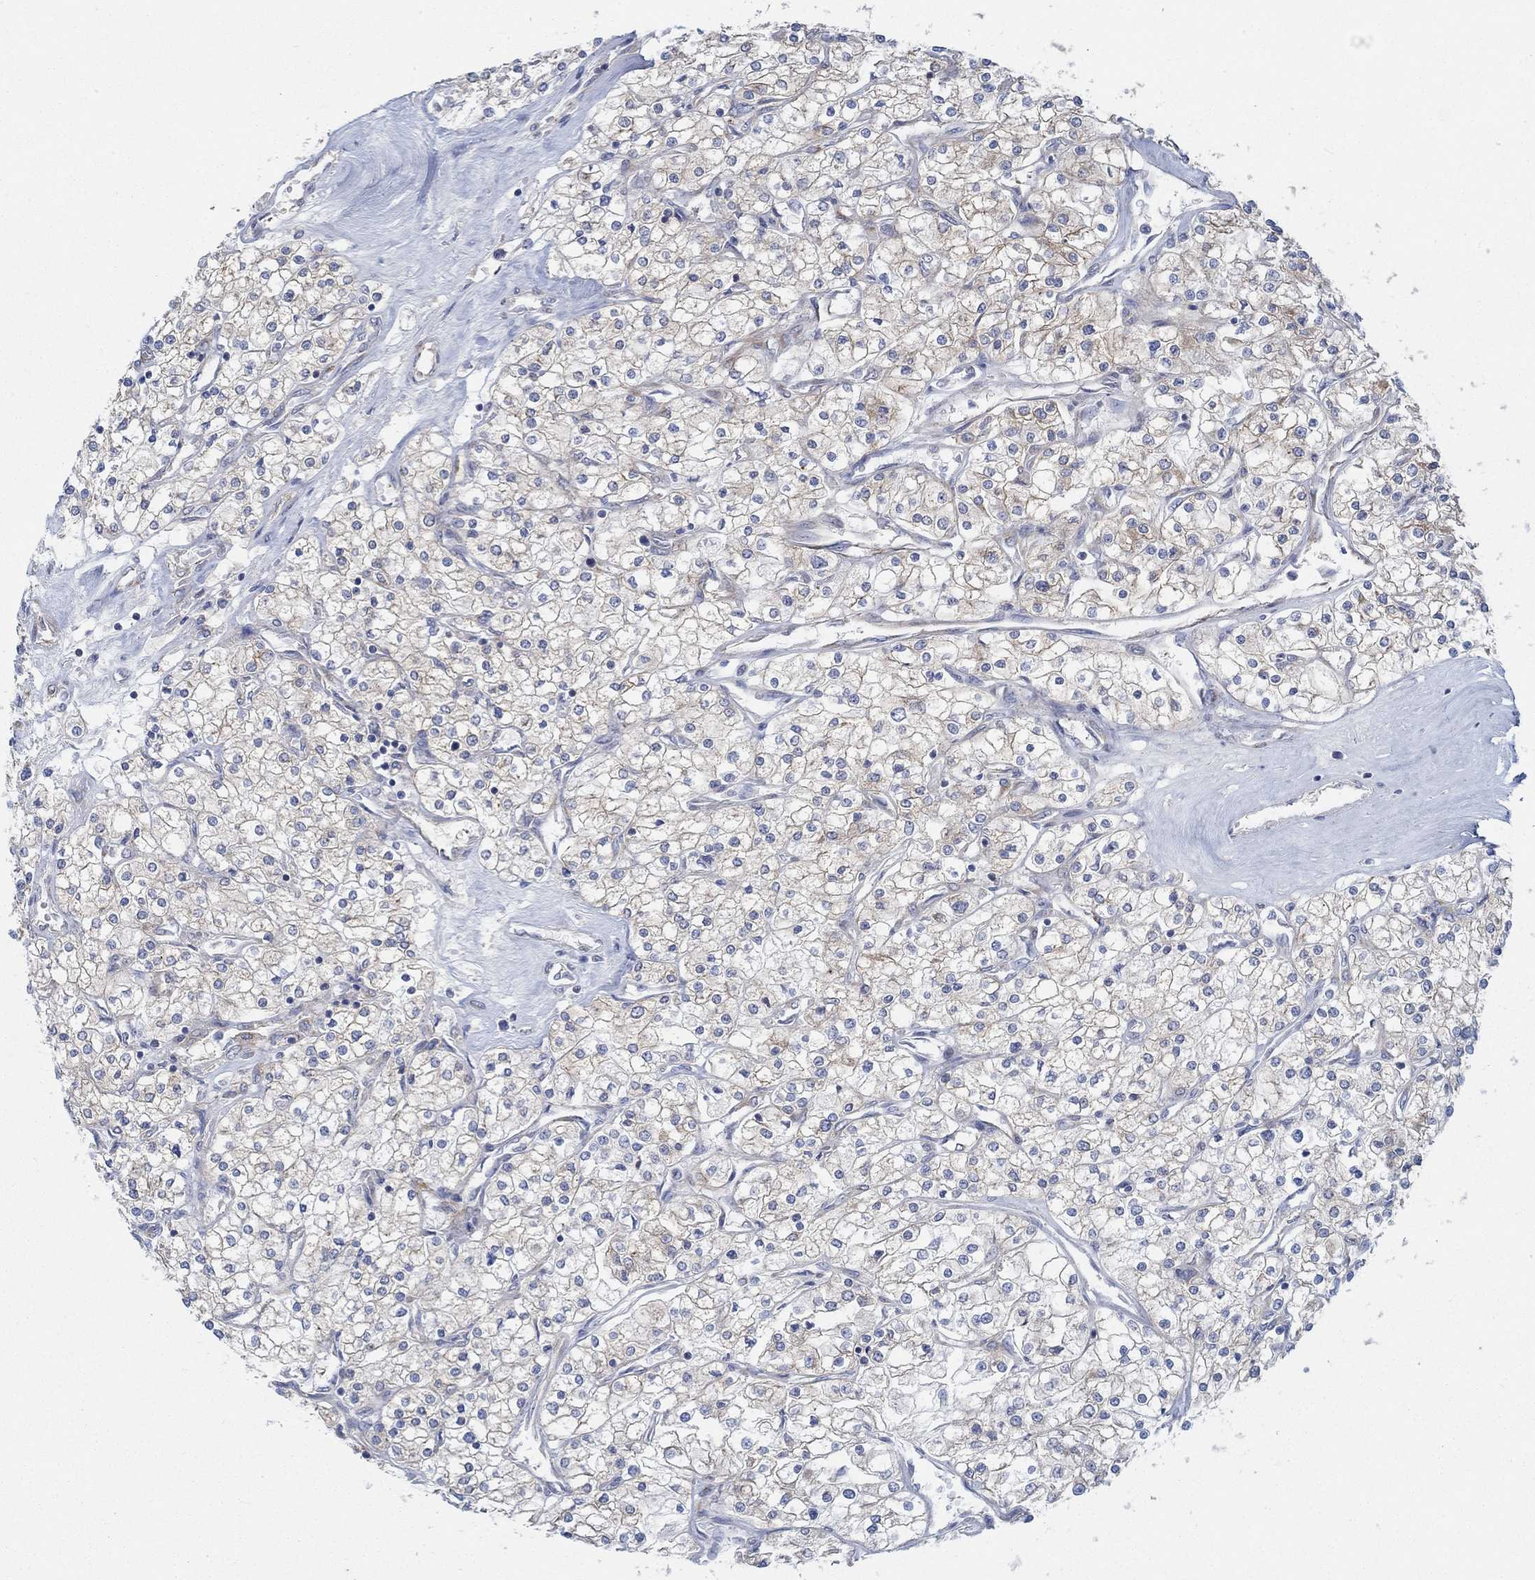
{"staining": {"intensity": "moderate", "quantity": "25%-75%", "location": "cytoplasmic/membranous"}, "tissue": "renal cancer", "cell_type": "Tumor cells", "image_type": "cancer", "snomed": [{"axis": "morphology", "description": "Adenocarcinoma, NOS"}, {"axis": "topography", "description": "Kidney"}], "caption": "This image demonstrates immunohistochemistry (IHC) staining of renal cancer (adenocarcinoma), with medium moderate cytoplasmic/membranous positivity in approximately 25%-75% of tumor cells.", "gene": "SPAG9", "patient": {"sex": "male", "age": 80}}